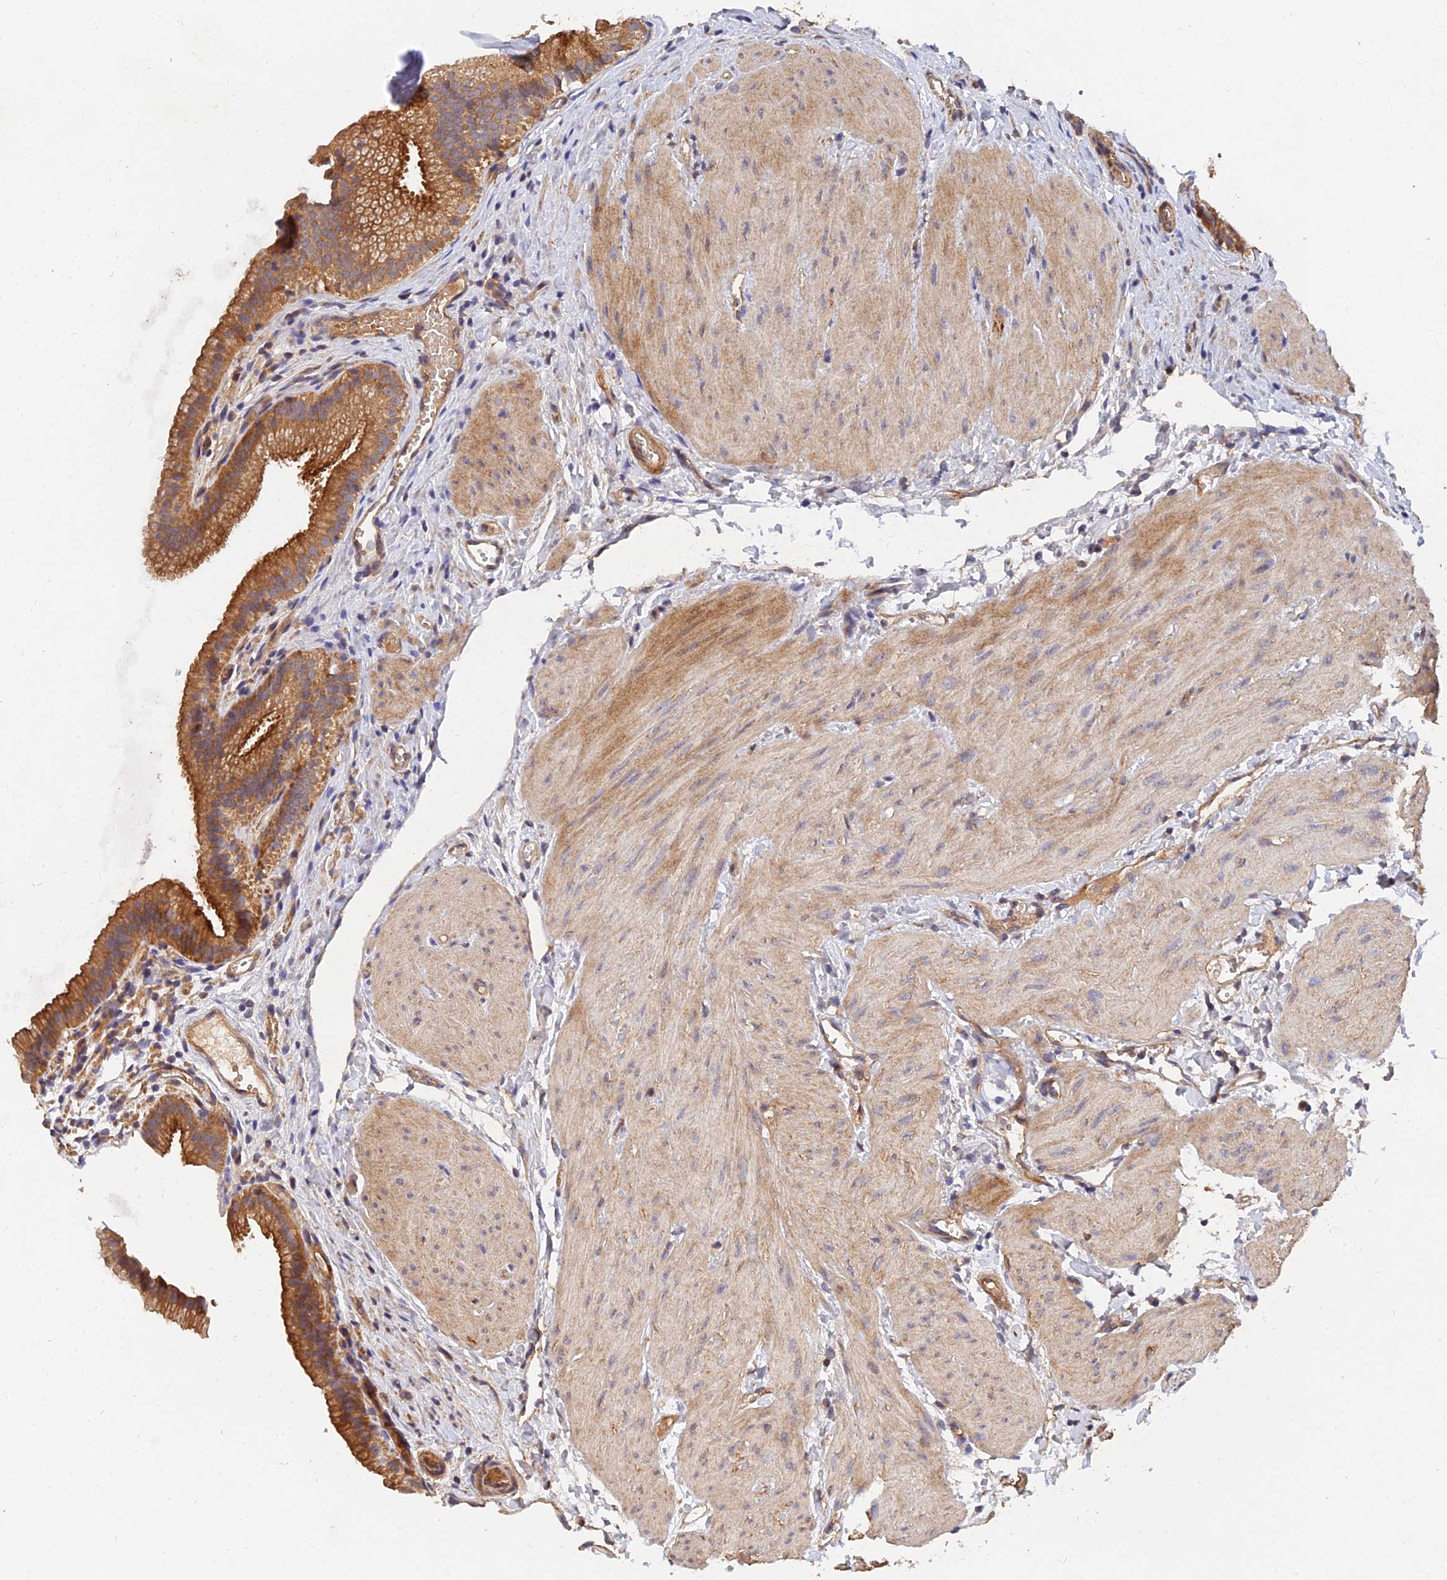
{"staining": {"intensity": "strong", "quantity": ">75%", "location": "cytoplasmic/membranous"}, "tissue": "gallbladder", "cell_type": "Glandular cells", "image_type": "normal", "snomed": [{"axis": "morphology", "description": "Normal tissue, NOS"}, {"axis": "topography", "description": "Gallbladder"}], "caption": "A histopathology image of human gallbladder stained for a protein demonstrates strong cytoplasmic/membranous brown staining in glandular cells. The staining was performed using DAB, with brown indicating positive protein expression. Nuclei are stained blue with hematoxylin.", "gene": "SLC38A11", "patient": {"sex": "female", "age": 26}}